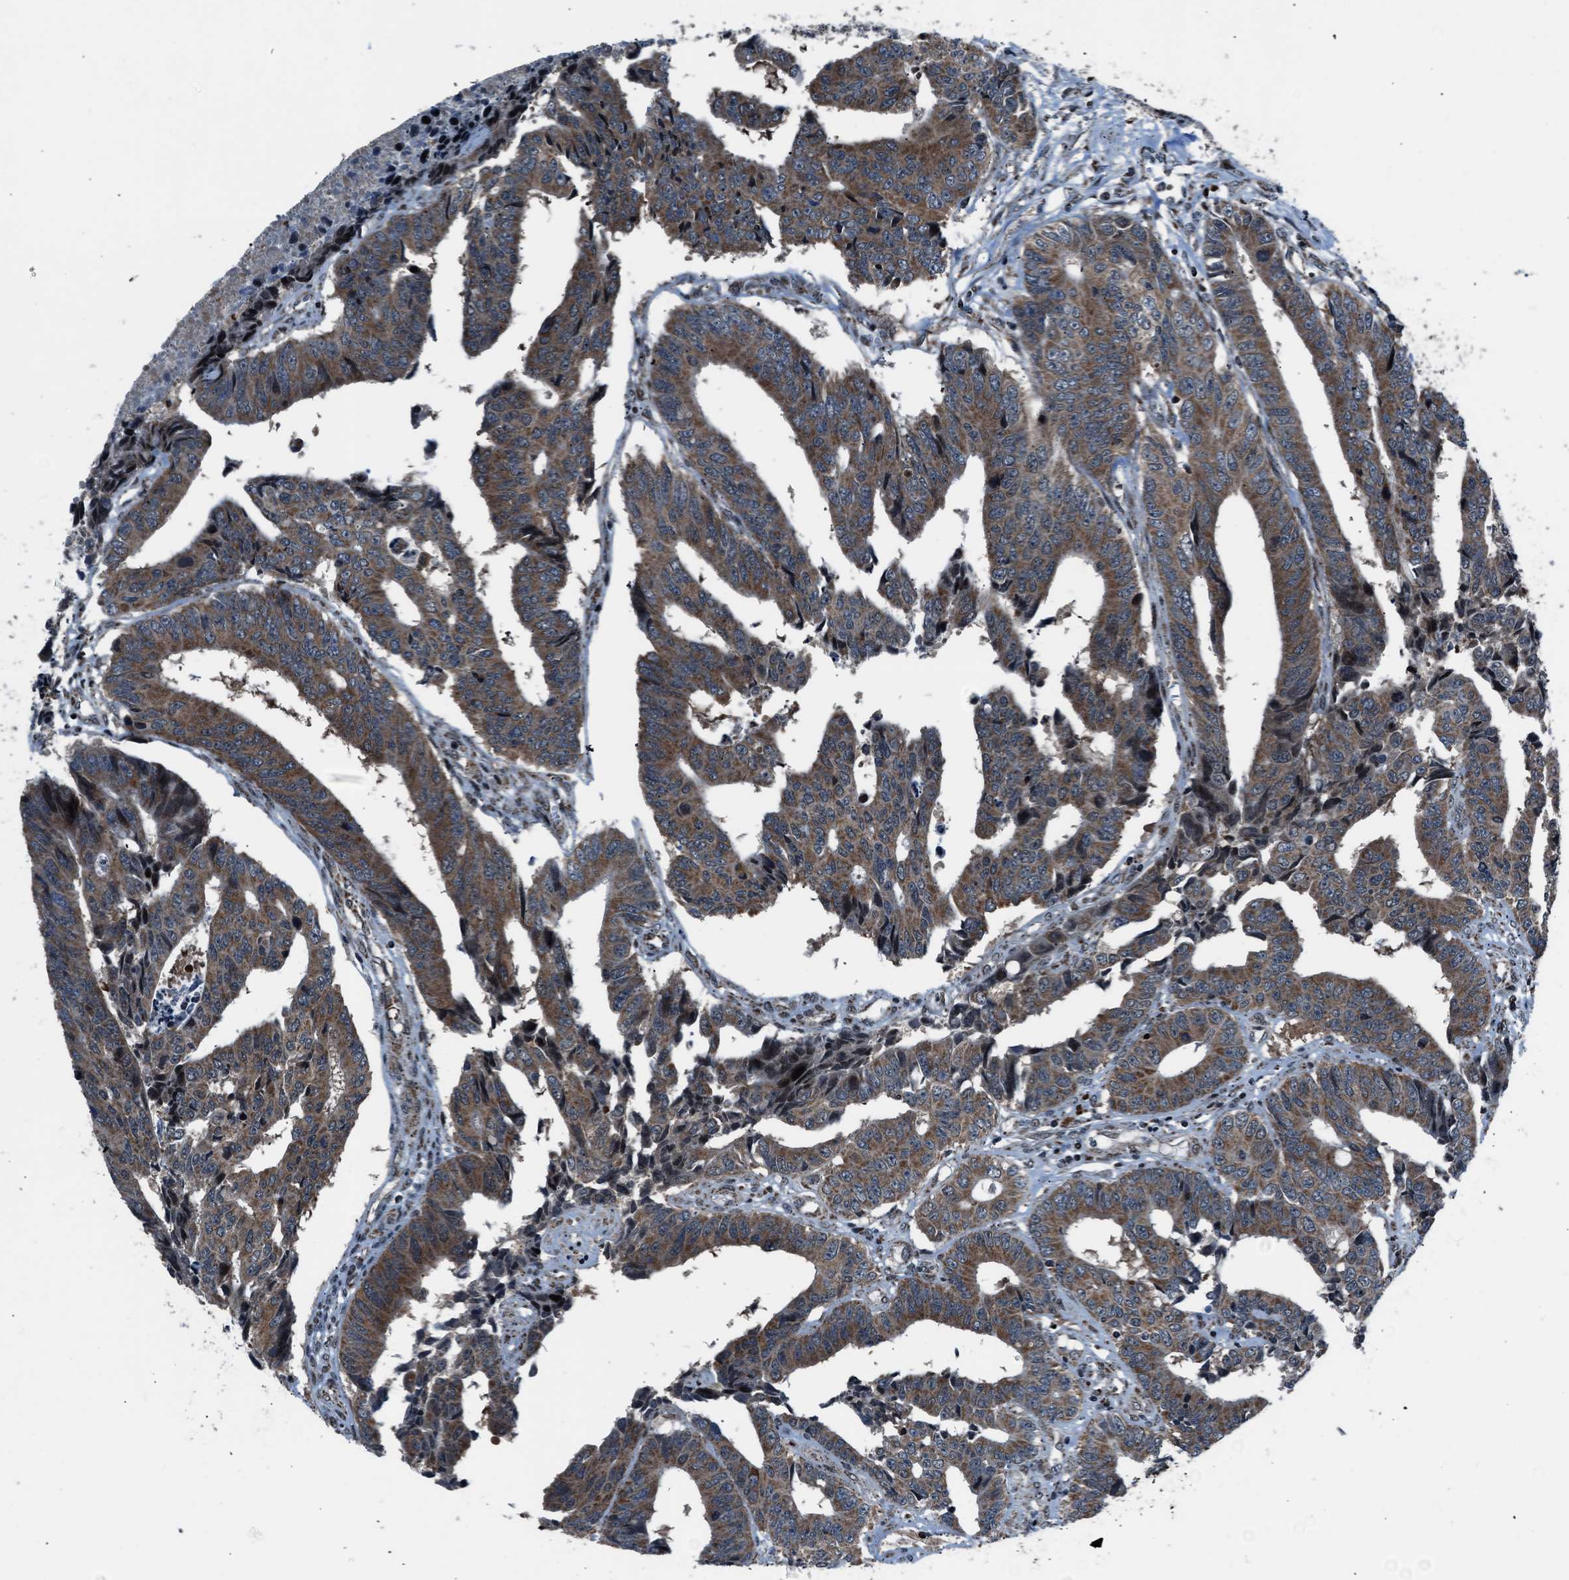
{"staining": {"intensity": "moderate", "quantity": ">75%", "location": "cytoplasmic/membranous"}, "tissue": "colorectal cancer", "cell_type": "Tumor cells", "image_type": "cancer", "snomed": [{"axis": "morphology", "description": "Adenocarcinoma, NOS"}, {"axis": "topography", "description": "Rectum"}], "caption": "This image demonstrates immunohistochemistry (IHC) staining of human colorectal cancer, with medium moderate cytoplasmic/membranous positivity in about >75% of tumor cells.", "gene": "MORC3", "patient": {"sex": "male", "age": 84}}